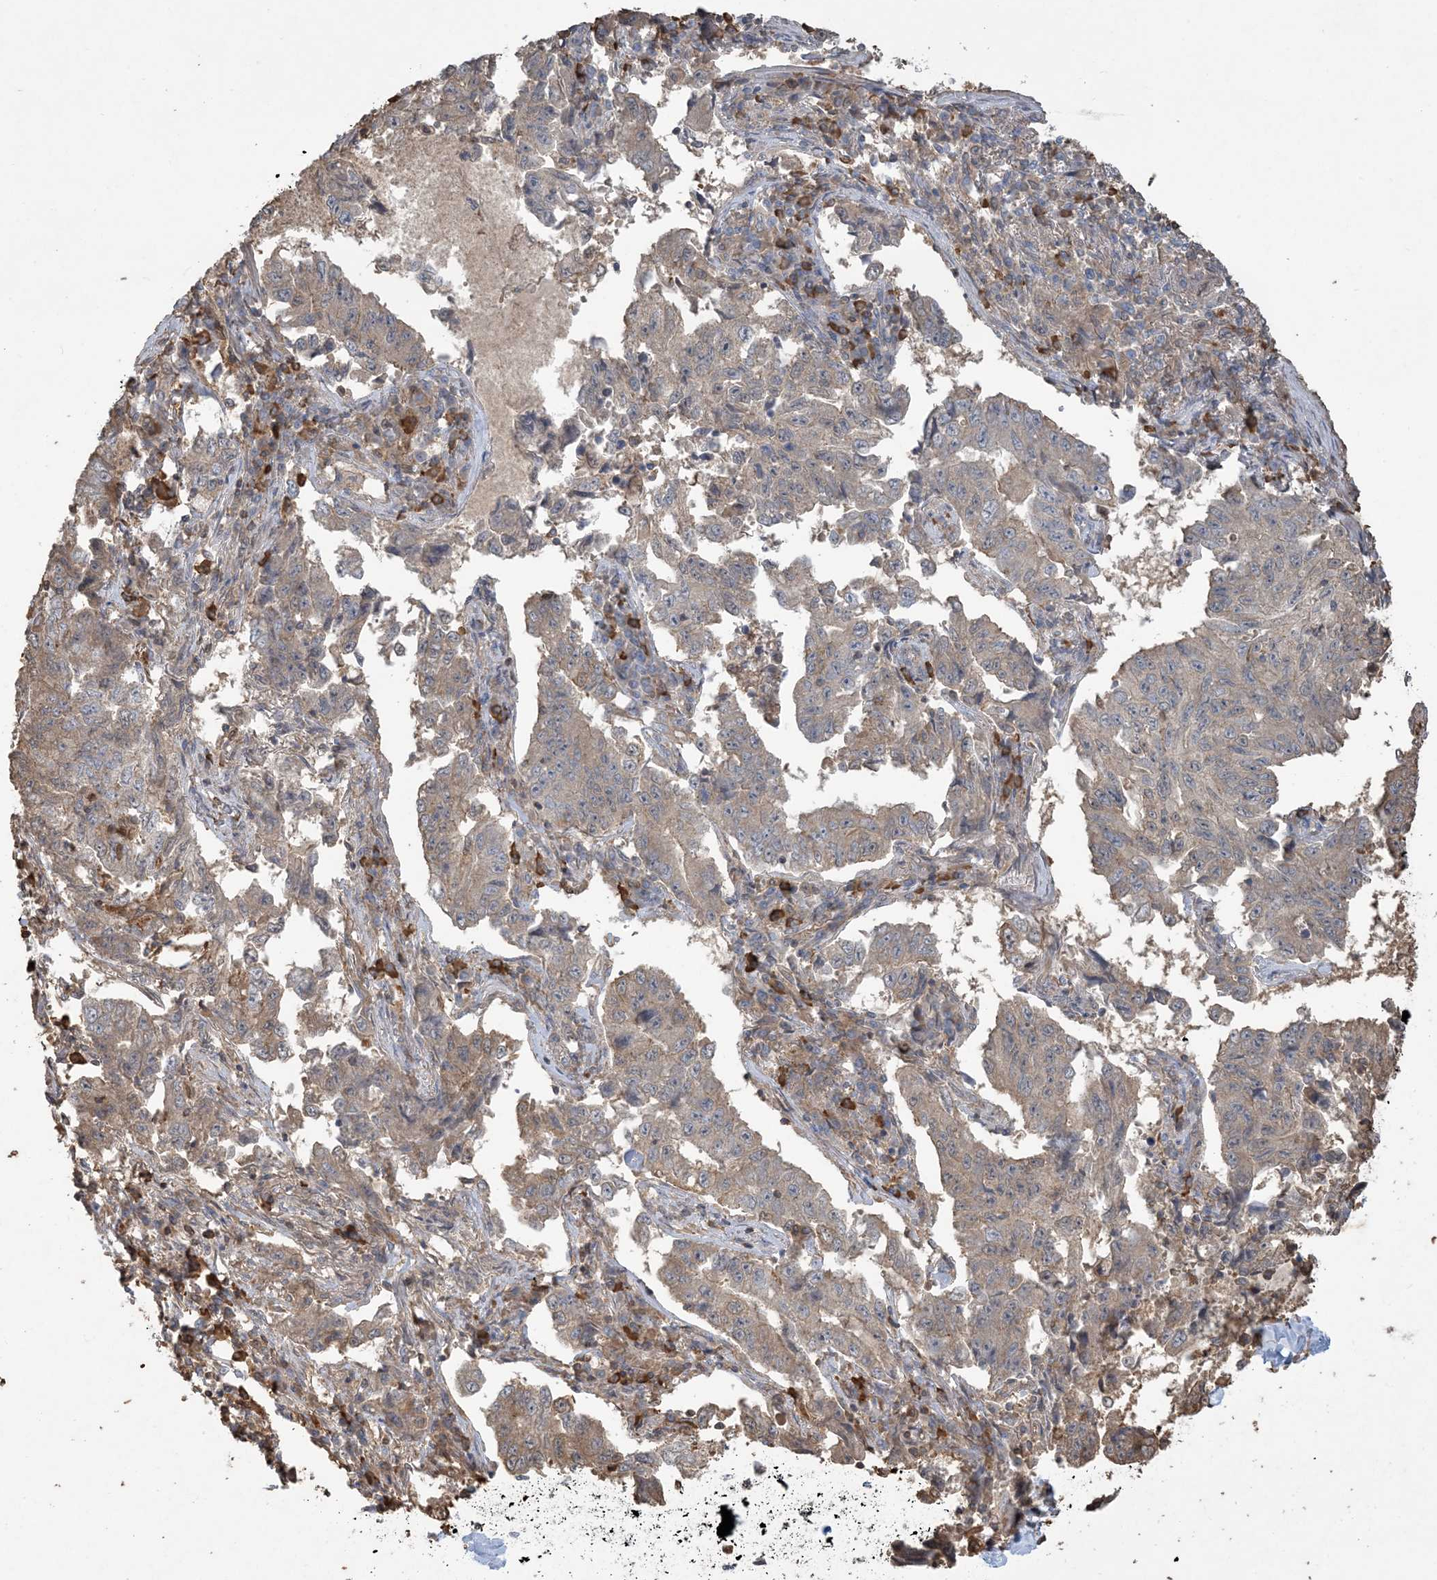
{"staining": {"intensity": "weak", "quantity": "<25%", "location": "cytoplasmic/membranous"}, "tissue": "lung cancer", "cell_type": "Tumor cells", "image_type": "cancer", "snomed": [{"axis": "morphology", "description": "Adenocarcinoma, NOS"}, {"axis": "topography", "description": "Lung"}], "caption": "Lung cancer was stained to show a protein in brown. There is no significant staining in tumor cells.", "gene": "TMSB4X", "patient": {"sex": "female", "age": 51}}